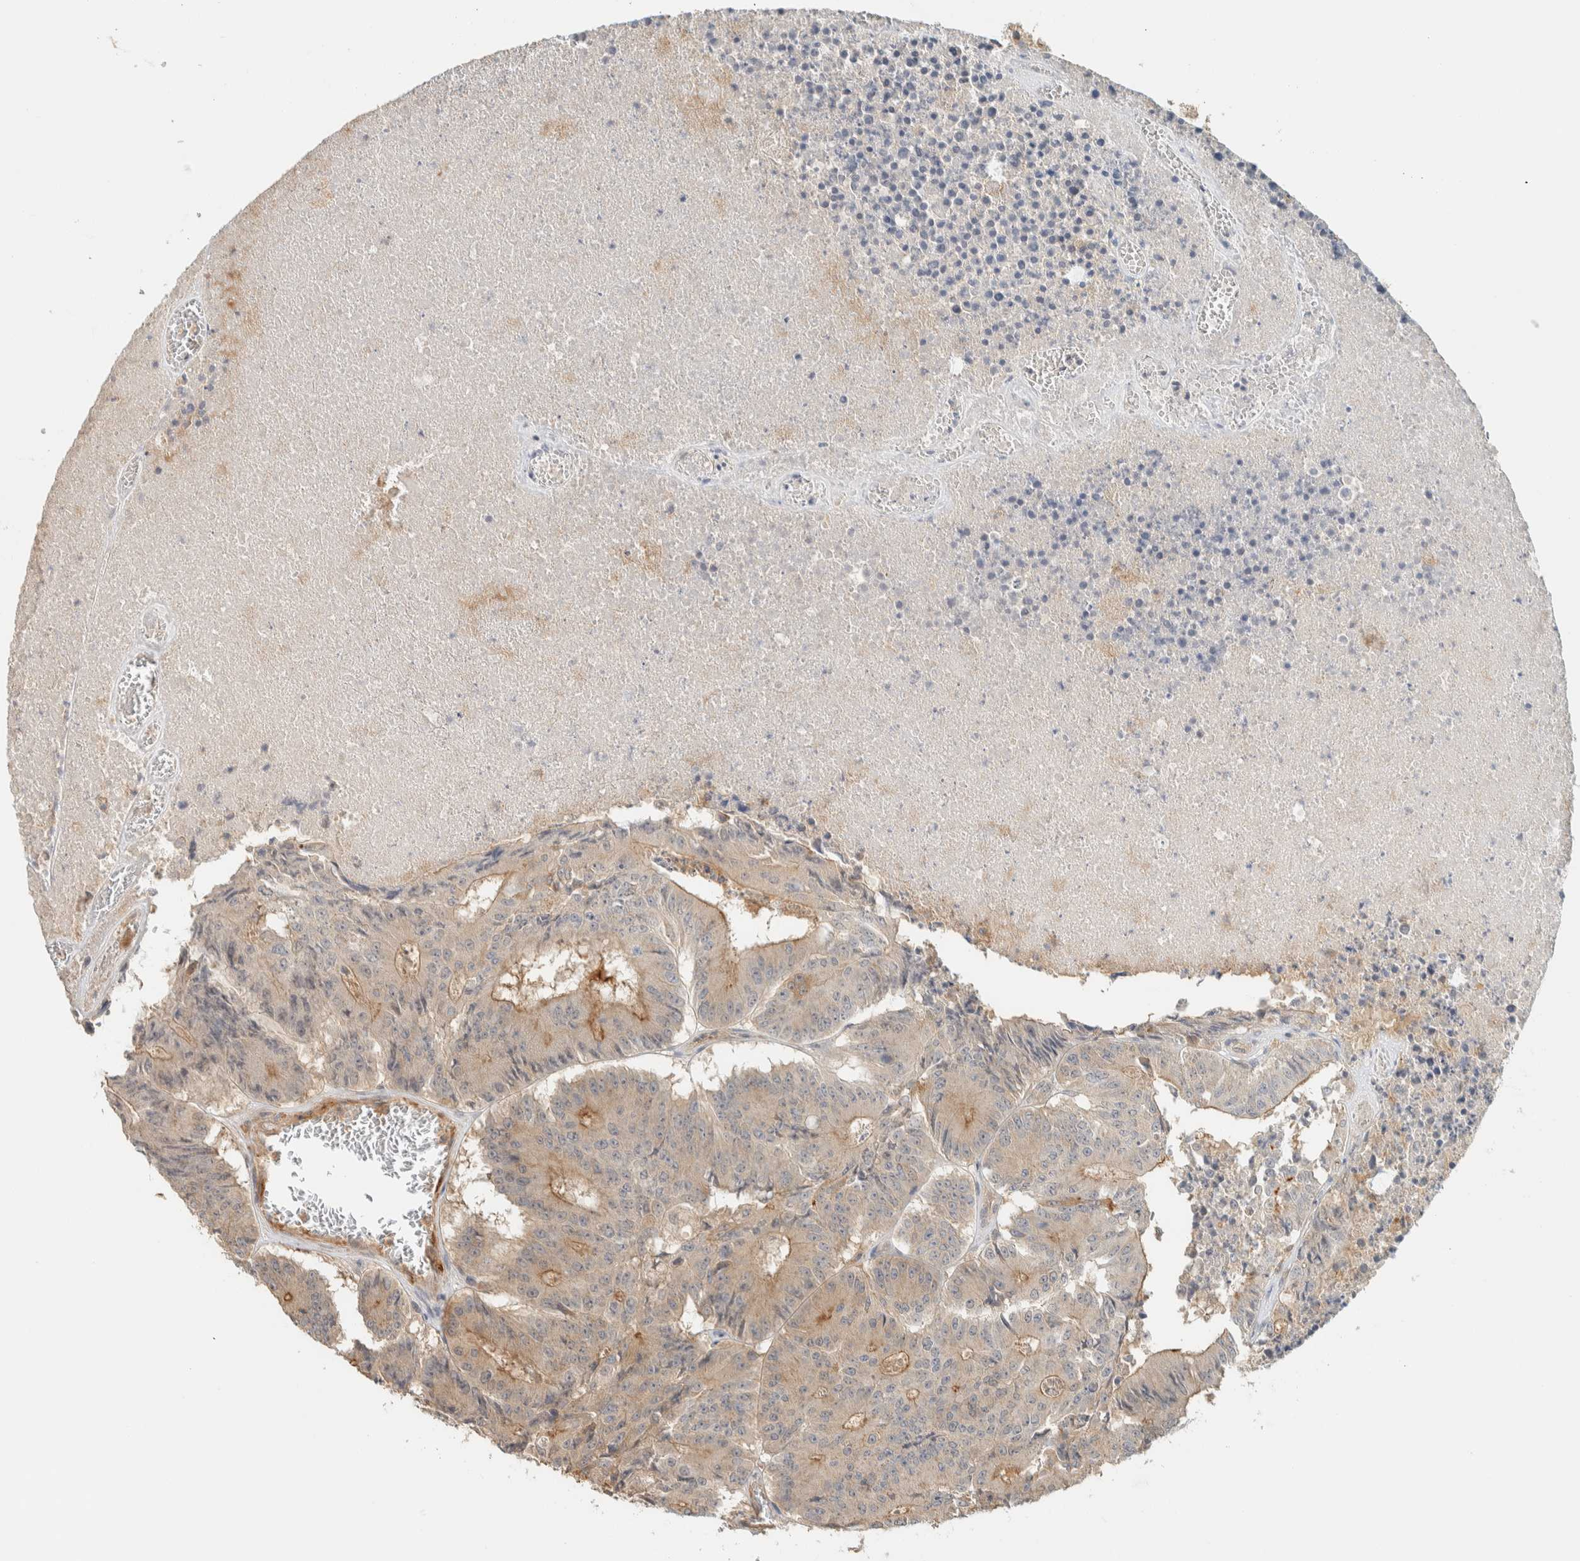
{"staining": {"intensity": "moderate", "quantity": "<25%", "location": "cytoplasmic/membranous"}, "tissue": "colorectal cancer", "cell_type": "Tumor cells", "image_type": "cancer", "snomed": [{"axis": "morphology", "description": "Adenocarcinoma, NOS"}, {"axis": "topography", "description": "Colon"}], "caption": "This is a micrograph of immunohistochemistry staining of colorectal cancer (adenocarcinoma), which shows moderate positivity in the cytoplasmic/membranous of tumor cells.", "gene": "RAB11FIP1", "patient": {"sex": "male", "age": 87}}